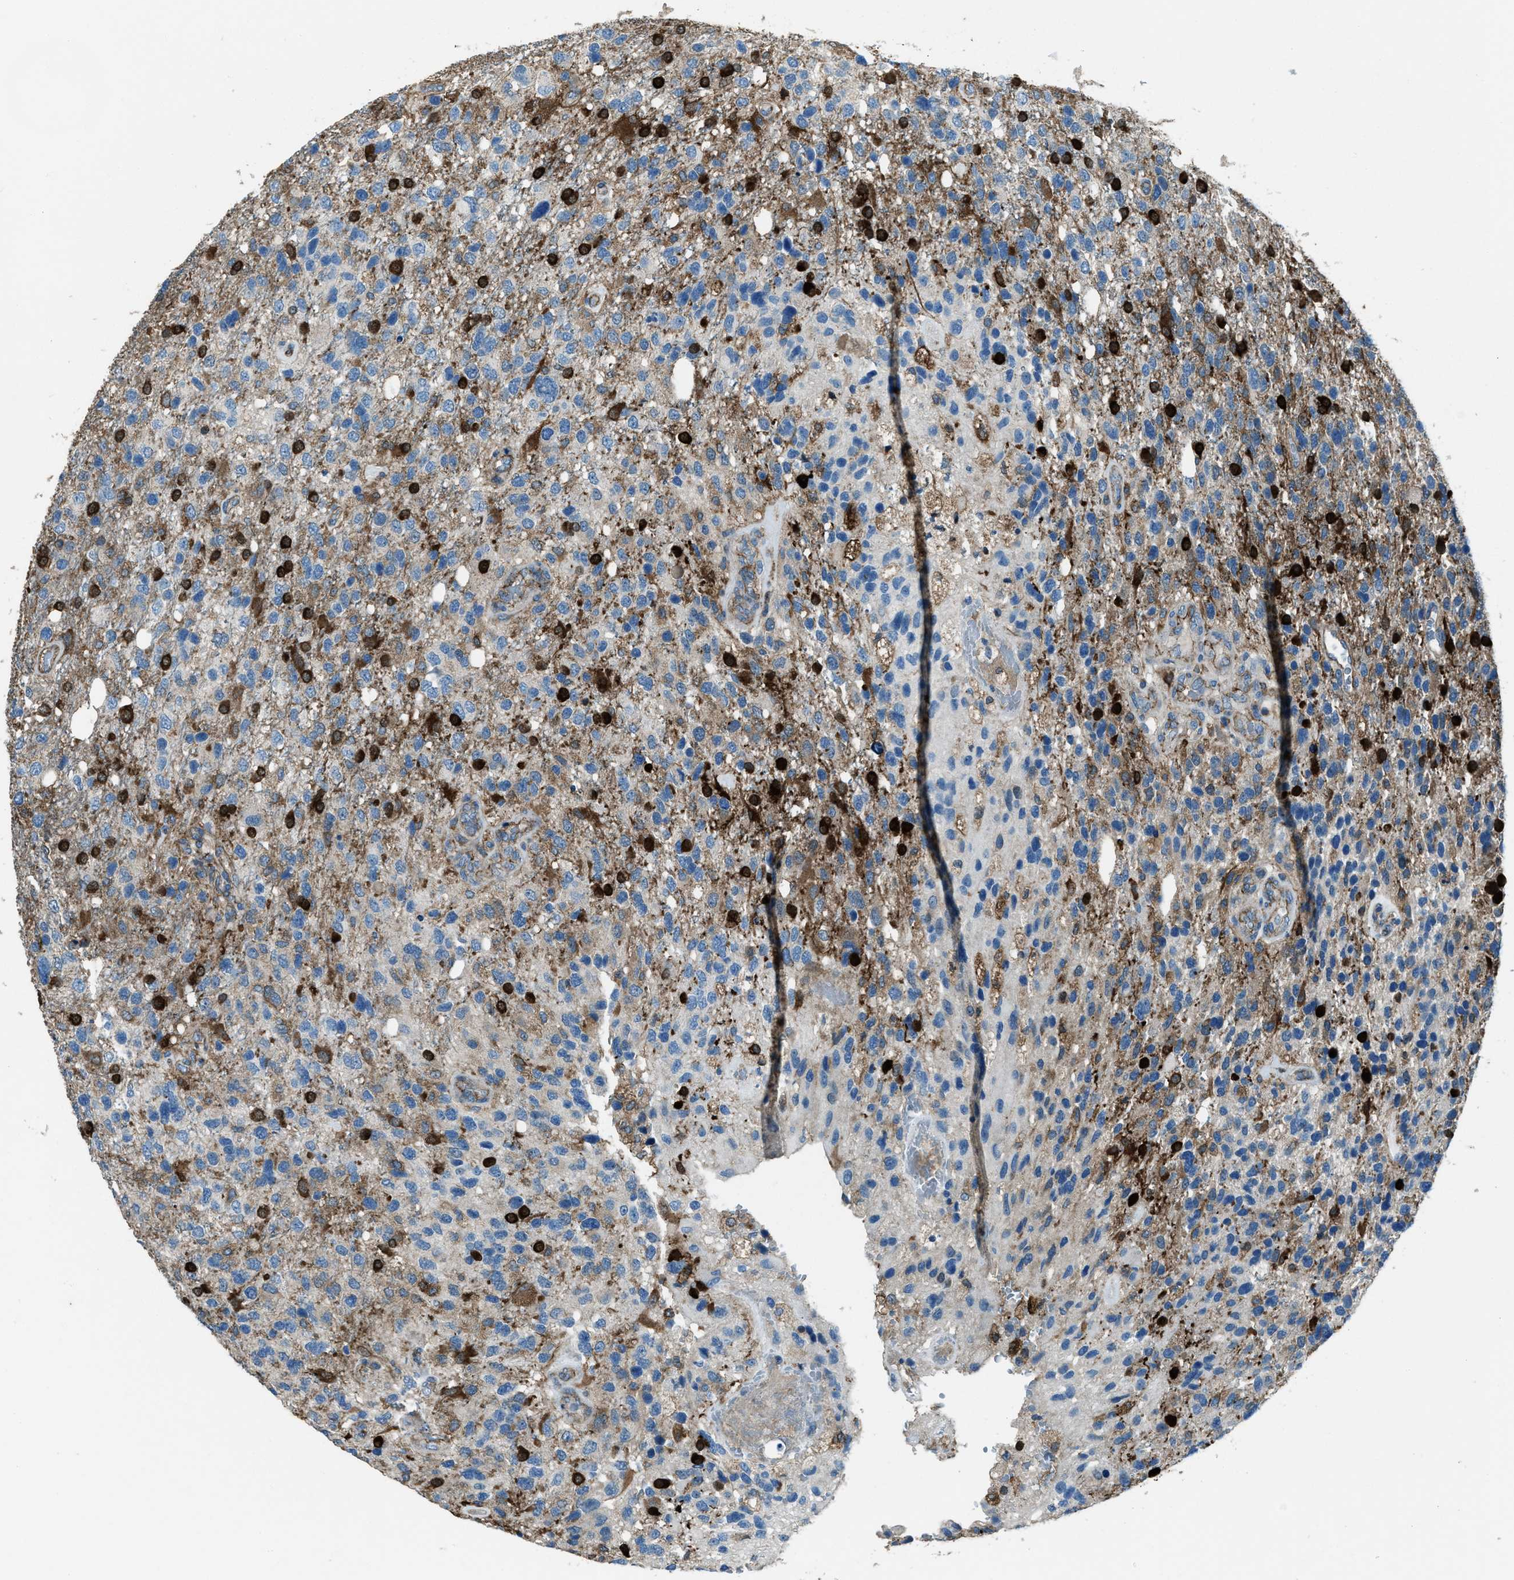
{"staining": {"intensity": "strong", "quantity": "<25%", "location": "cytoplasmic/membranous"}, "tissue": "glioma", "cell_type": "Tumor cells", "image_type": "cancer", "snomed": [{"axis": "morphology", "description": "Glioma, malignant, High grade"}, {"axis": "topography", "description": "Brain"}], "caption": "Approximately <25% of tumor cells in glioma demonstrate strong cytoplasmic/membranous protein expression as visualized by brown immunohistochemical staining.", "gene": "SVIL", "patient": {"sex": "female", "age": 58}}